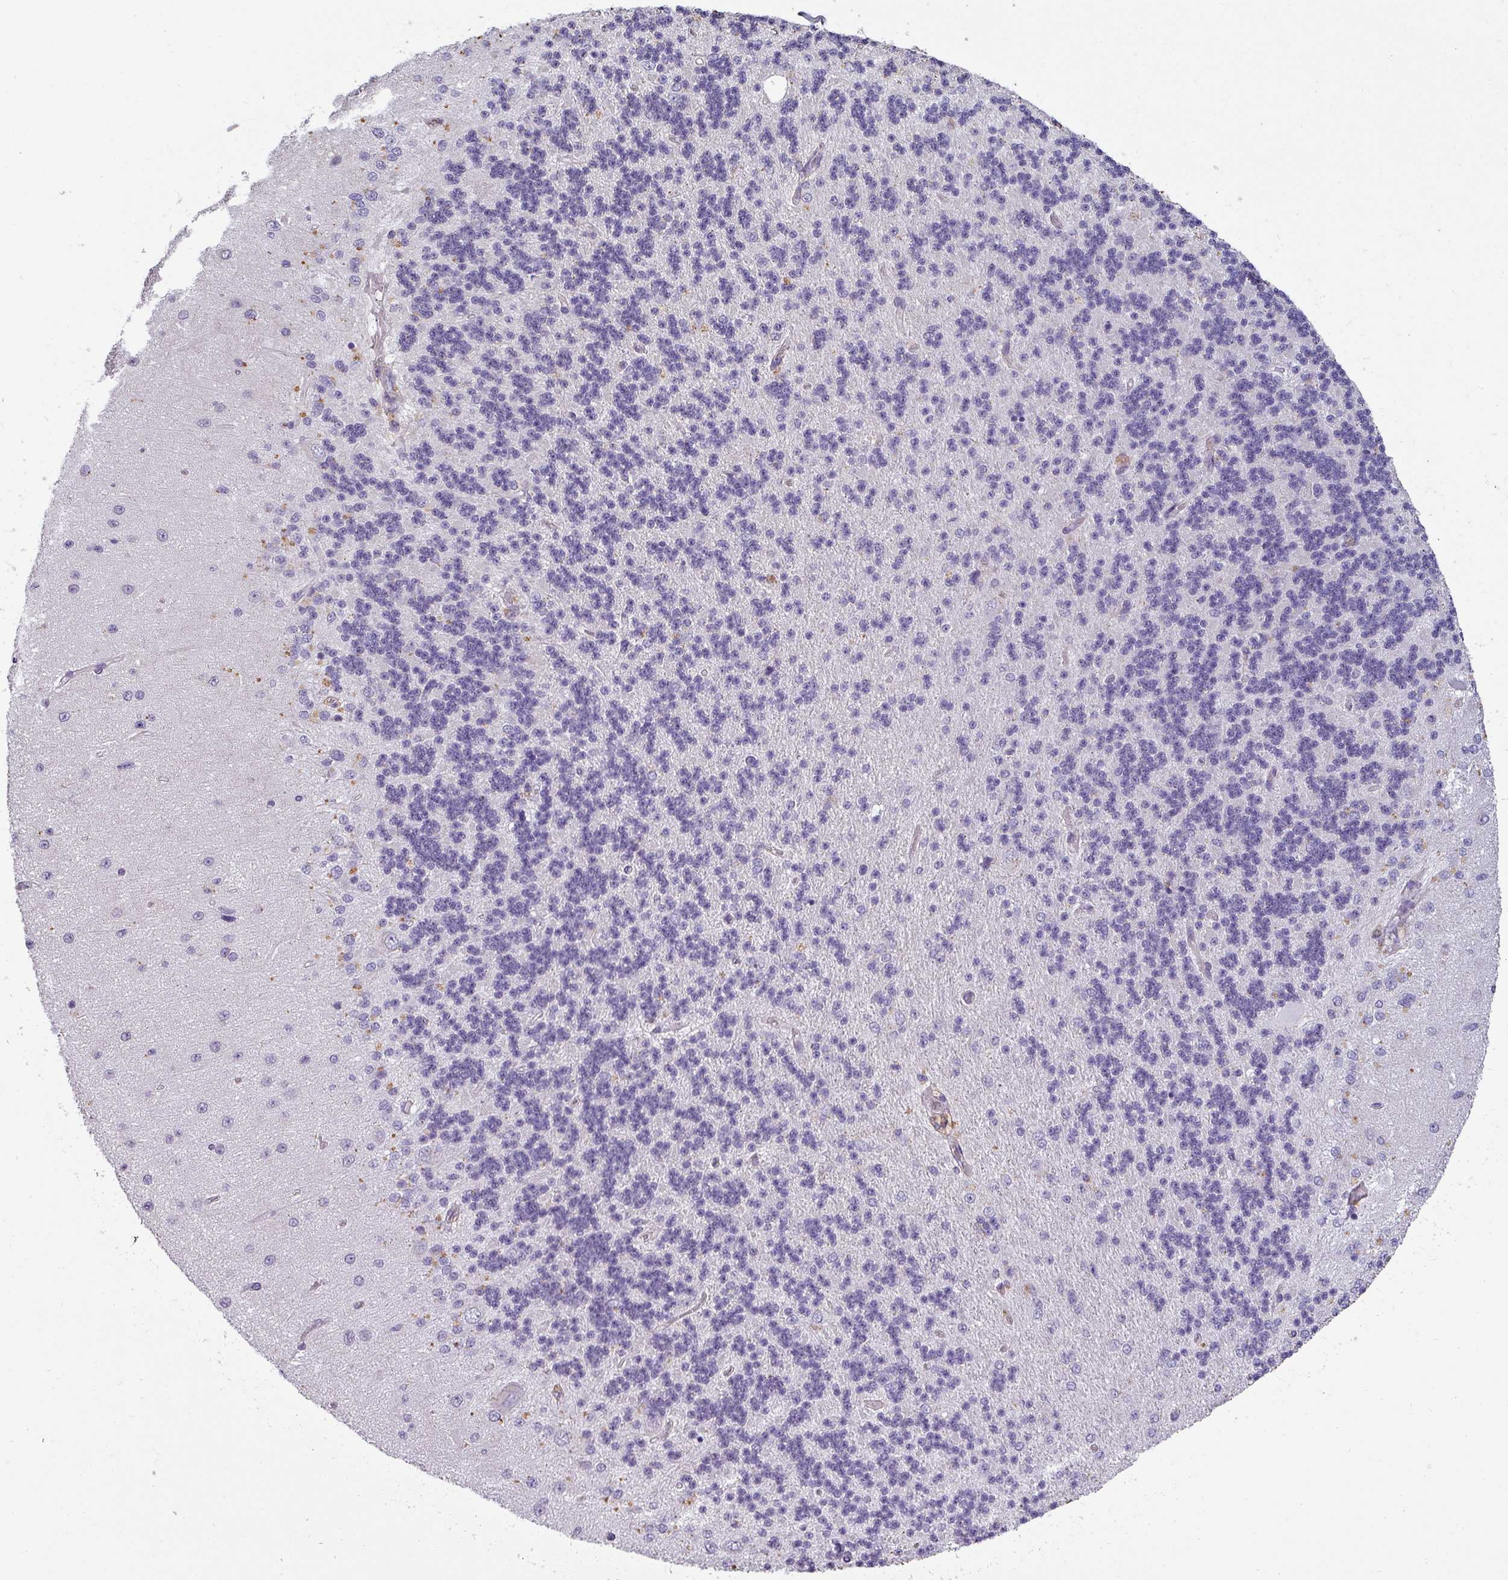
{"staining": {"intensity": "negative", "quantity": "none", "location": "none"}, "tissue": "cerebellum", "cell_type": "Cells in granular layer", "image_type": "normal", "snomed": [{"axis": "morphology", "description": "Normal tissue, NOS"}, {"axis": "topography", "description": "Cerebellum"}], "caption": "Immunohistochemistry histopathology image of normal human cerebellum stained for a protein (brown), which reveals no staining in cells in granular layer.", "gene": "ASB1", "patient": {"sex": "female", "age": 29}}